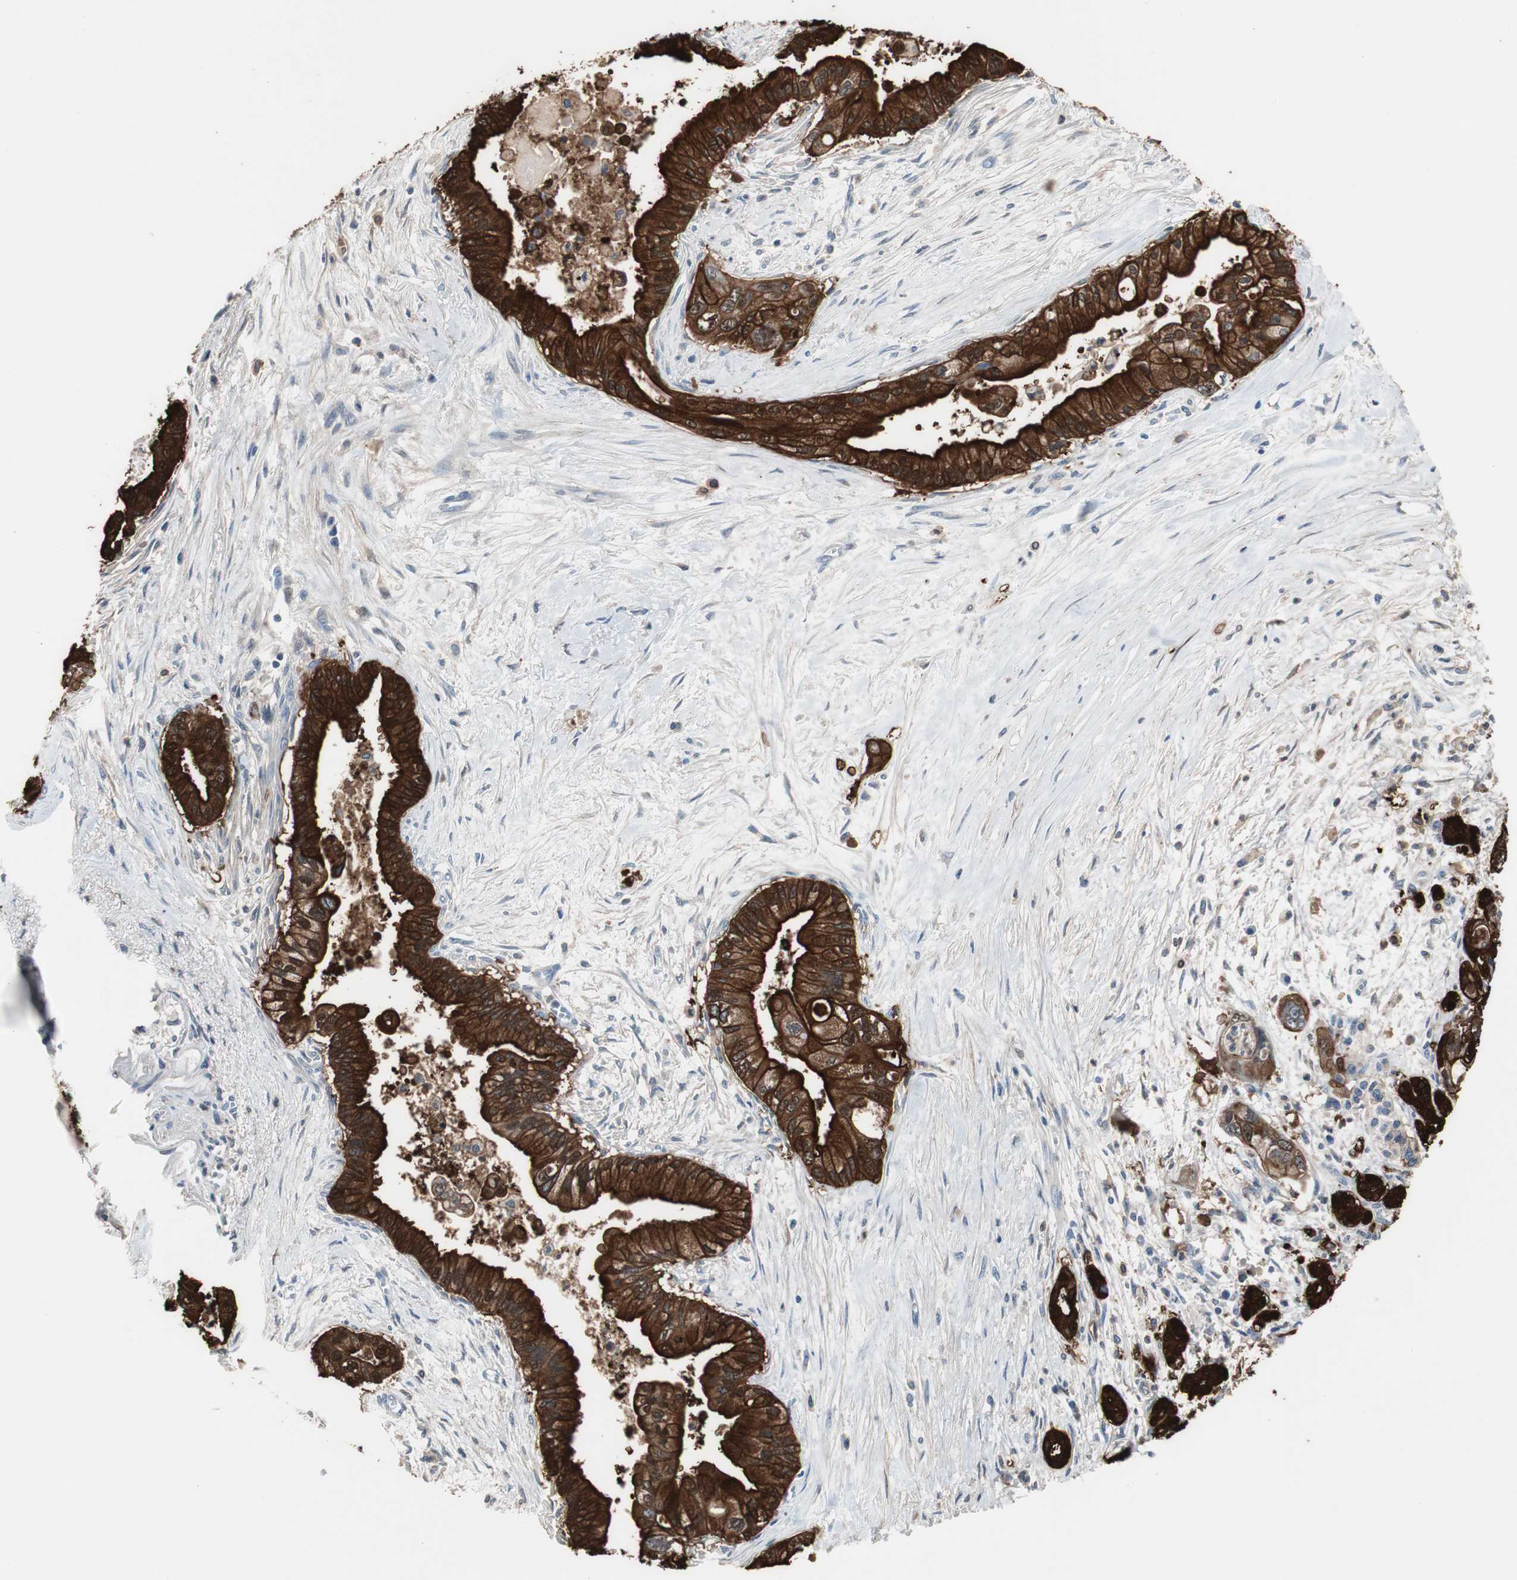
{"staining": {"intensity": "strong", "quantity": ">75%", "location": "cytoplasmic/membranous"}, "tissue": "pancreatic cancer", "cell_type": "Tumor cells", "image_type": "cancer", "snomed": [{"axis": "morphology", "description": "Adenocarcinoma, NOS"}, {"axis": "topography", "description": "Pancreas"}], "caption": "Human pancreatic cancer (adenocarcinoma) stained with a brown dye reveals strong cytoplasmic/membranous positive positivity in approximately >75% of tumor cells.", "gene": "ANXA4", "patient": {"sex": "male", "age": 70}}